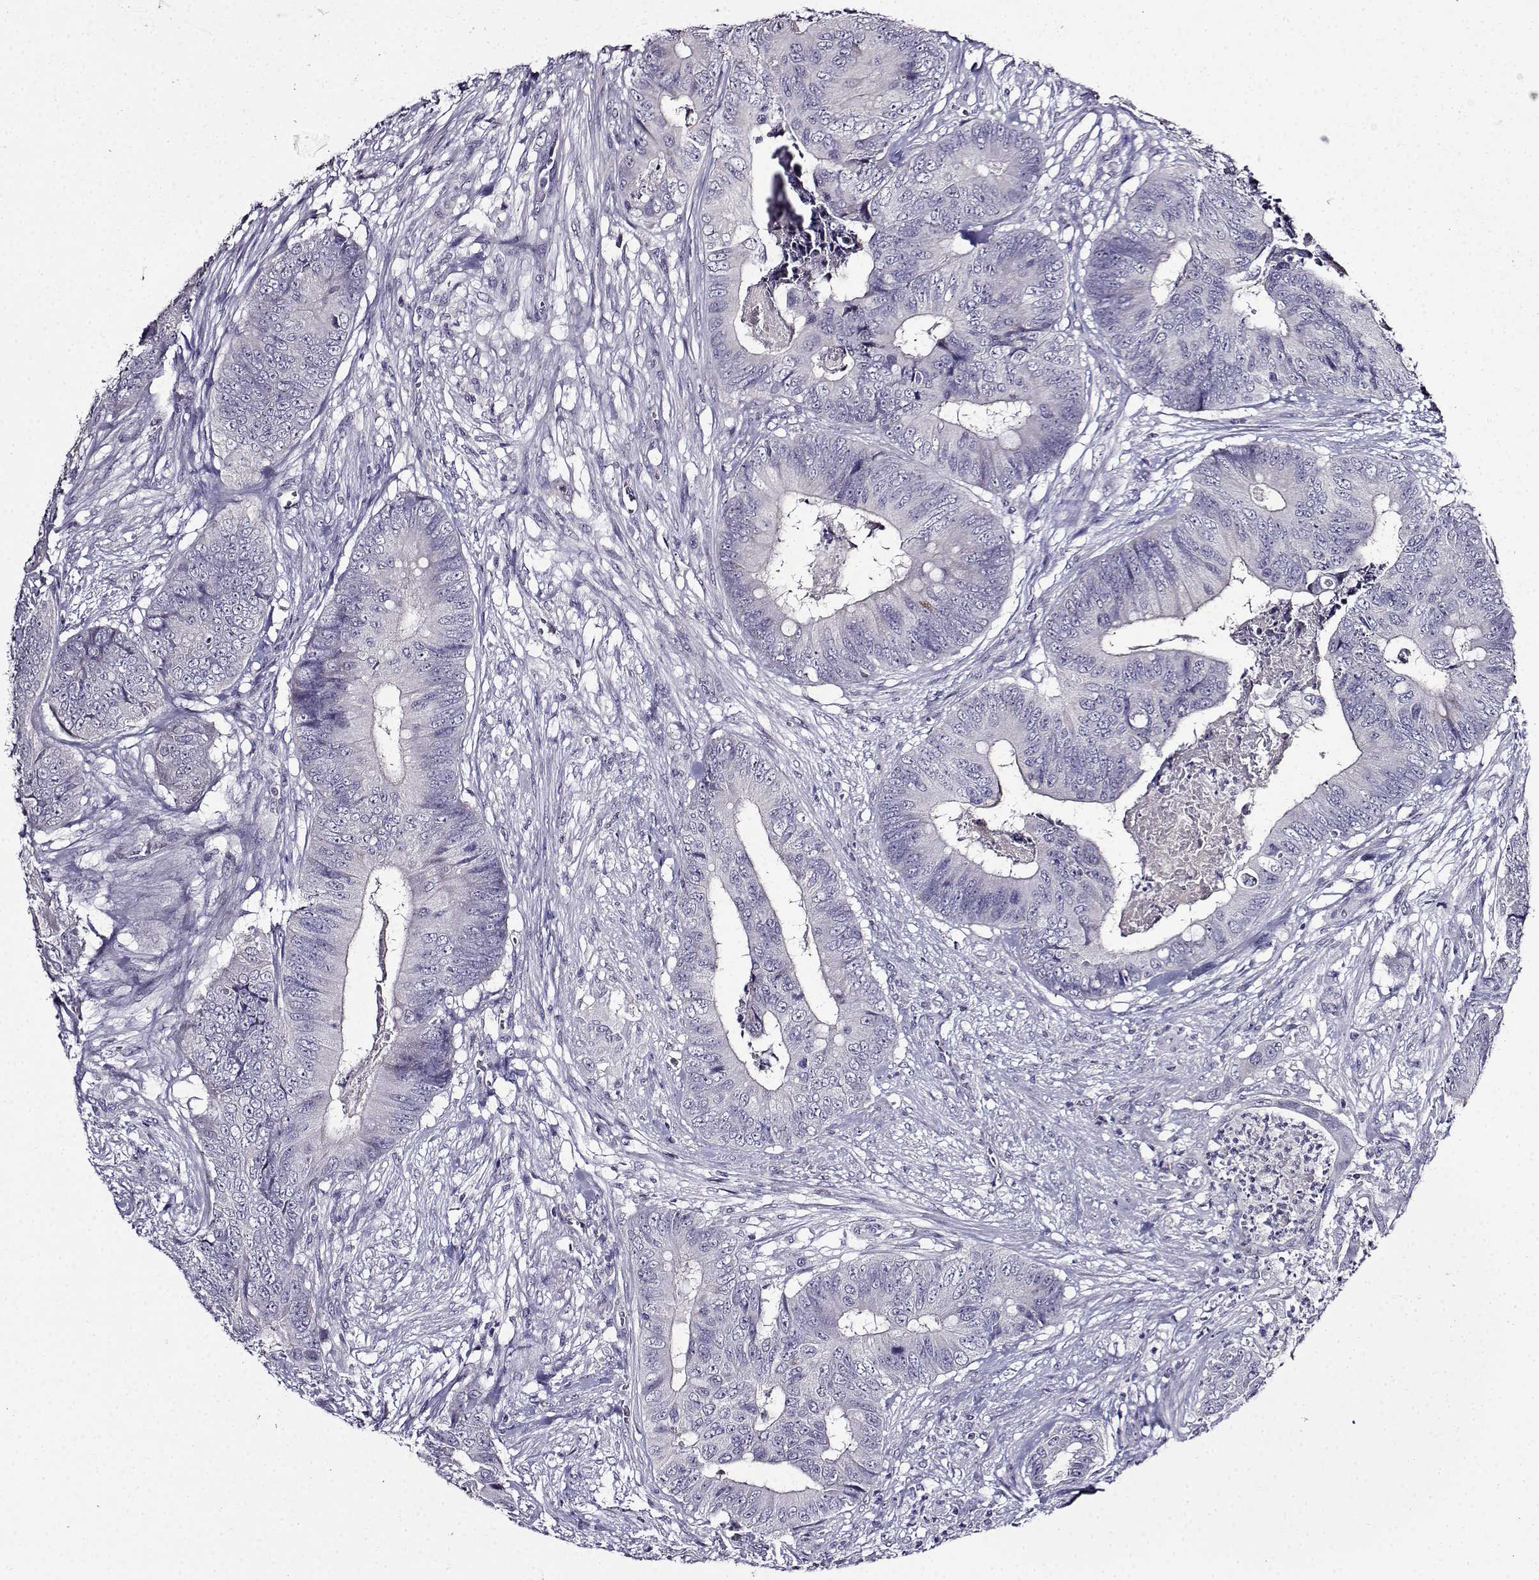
{"staining": {"intensity": "negative", "quantity": "none", "location": "none"}, "tissue": "colorectal cancer", "cell_type": "Tumor cells", "image_type": "cancer", "snomed": [{"axis": "morphology", "description": "Adenocarcinoma, NOS"}, {"axis": "topography", "description": "Colon"}], "caption": "The histopathology image shows no significant positivity in tumor cells of adenocarcinoma (colorectal). The staining is performed using DAB (3,3'-diaminobenzidine) brown chromogen with nuclei counter-stained in using hematoxylin.", "gene": "TMEM266", "patient": {"sex": "male", "age": 84}}